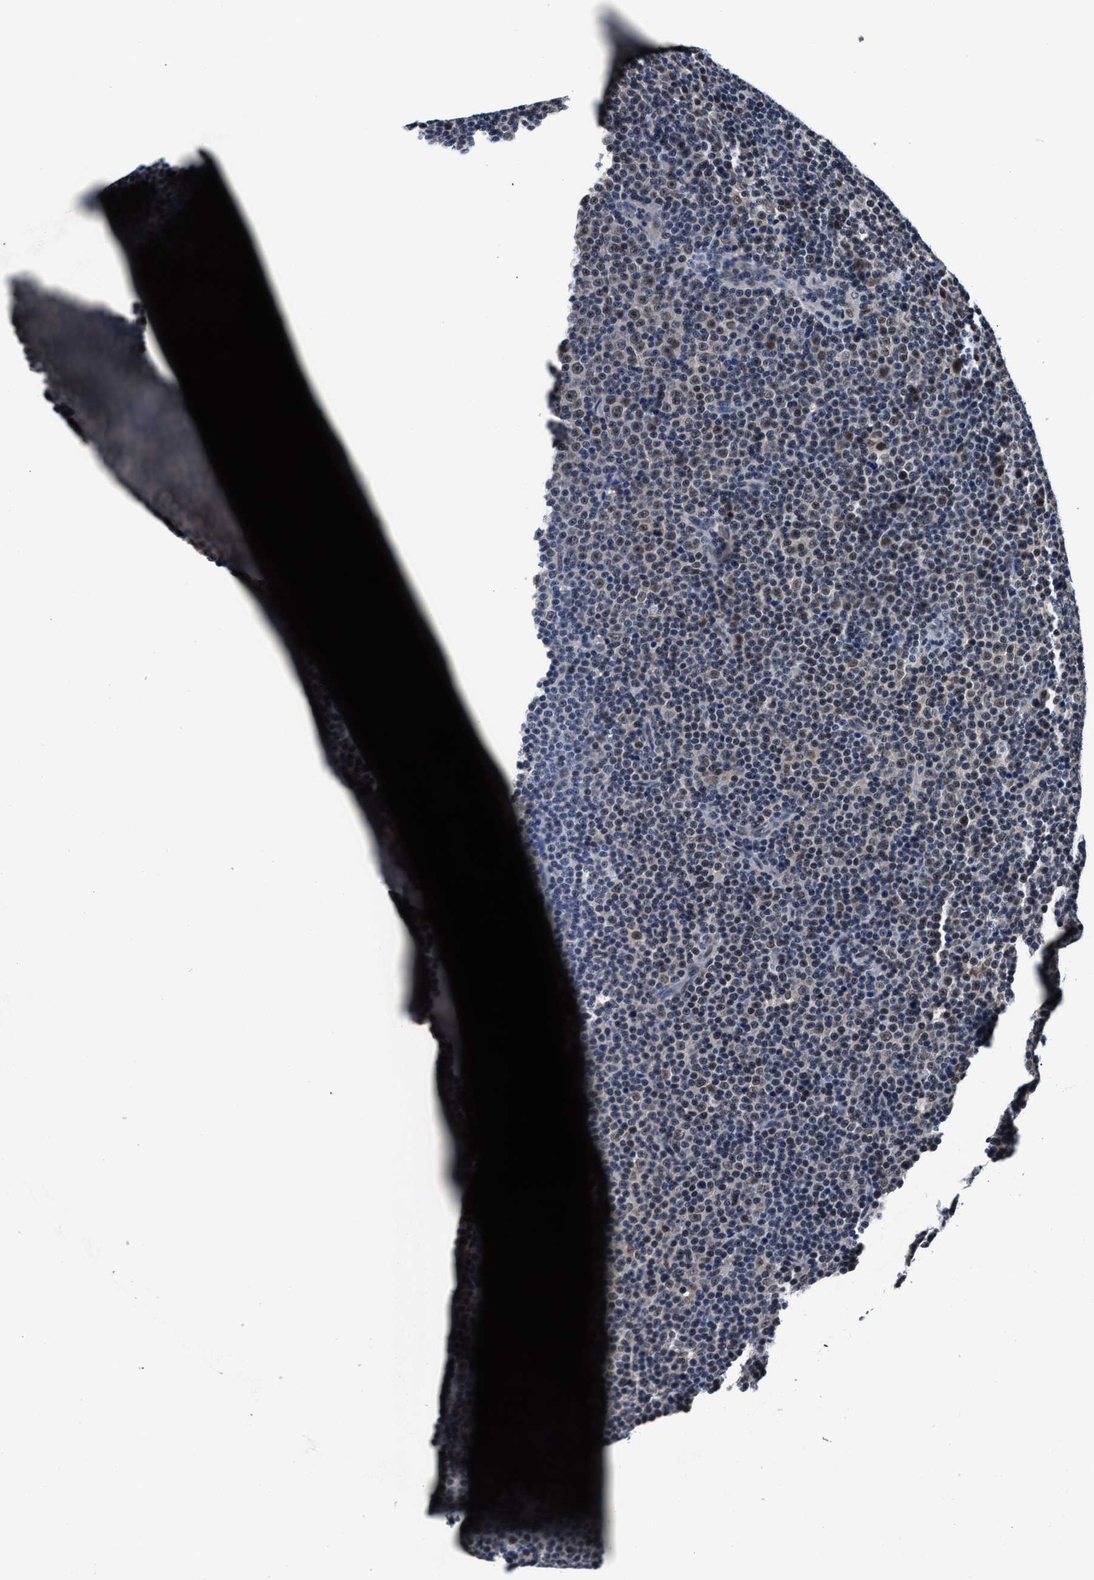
{"staining": {"intensity": "moderate", "quantity": "25%-75%", "location": "nuclear"}, "tissue": "lymphoma", "cell_type": "Tumor cells", "image_type": "cancer", "snomed": [{"axis": "morphology", "description": "Malignant lymphoma, non-Hodgkin's type, Low grade"}, {"axis": "topography", "description": "Lymph node"}], "caption": "A histopathology image showing moderate nuclear staining in about 25%-75% of tumor cells in low-grade malignant lymphoma, non-Hodgkin's type, as visualized by brown immunohistochemical staining.", "gene": "USP16", "patient": {"sex": "female", "age": 67}}